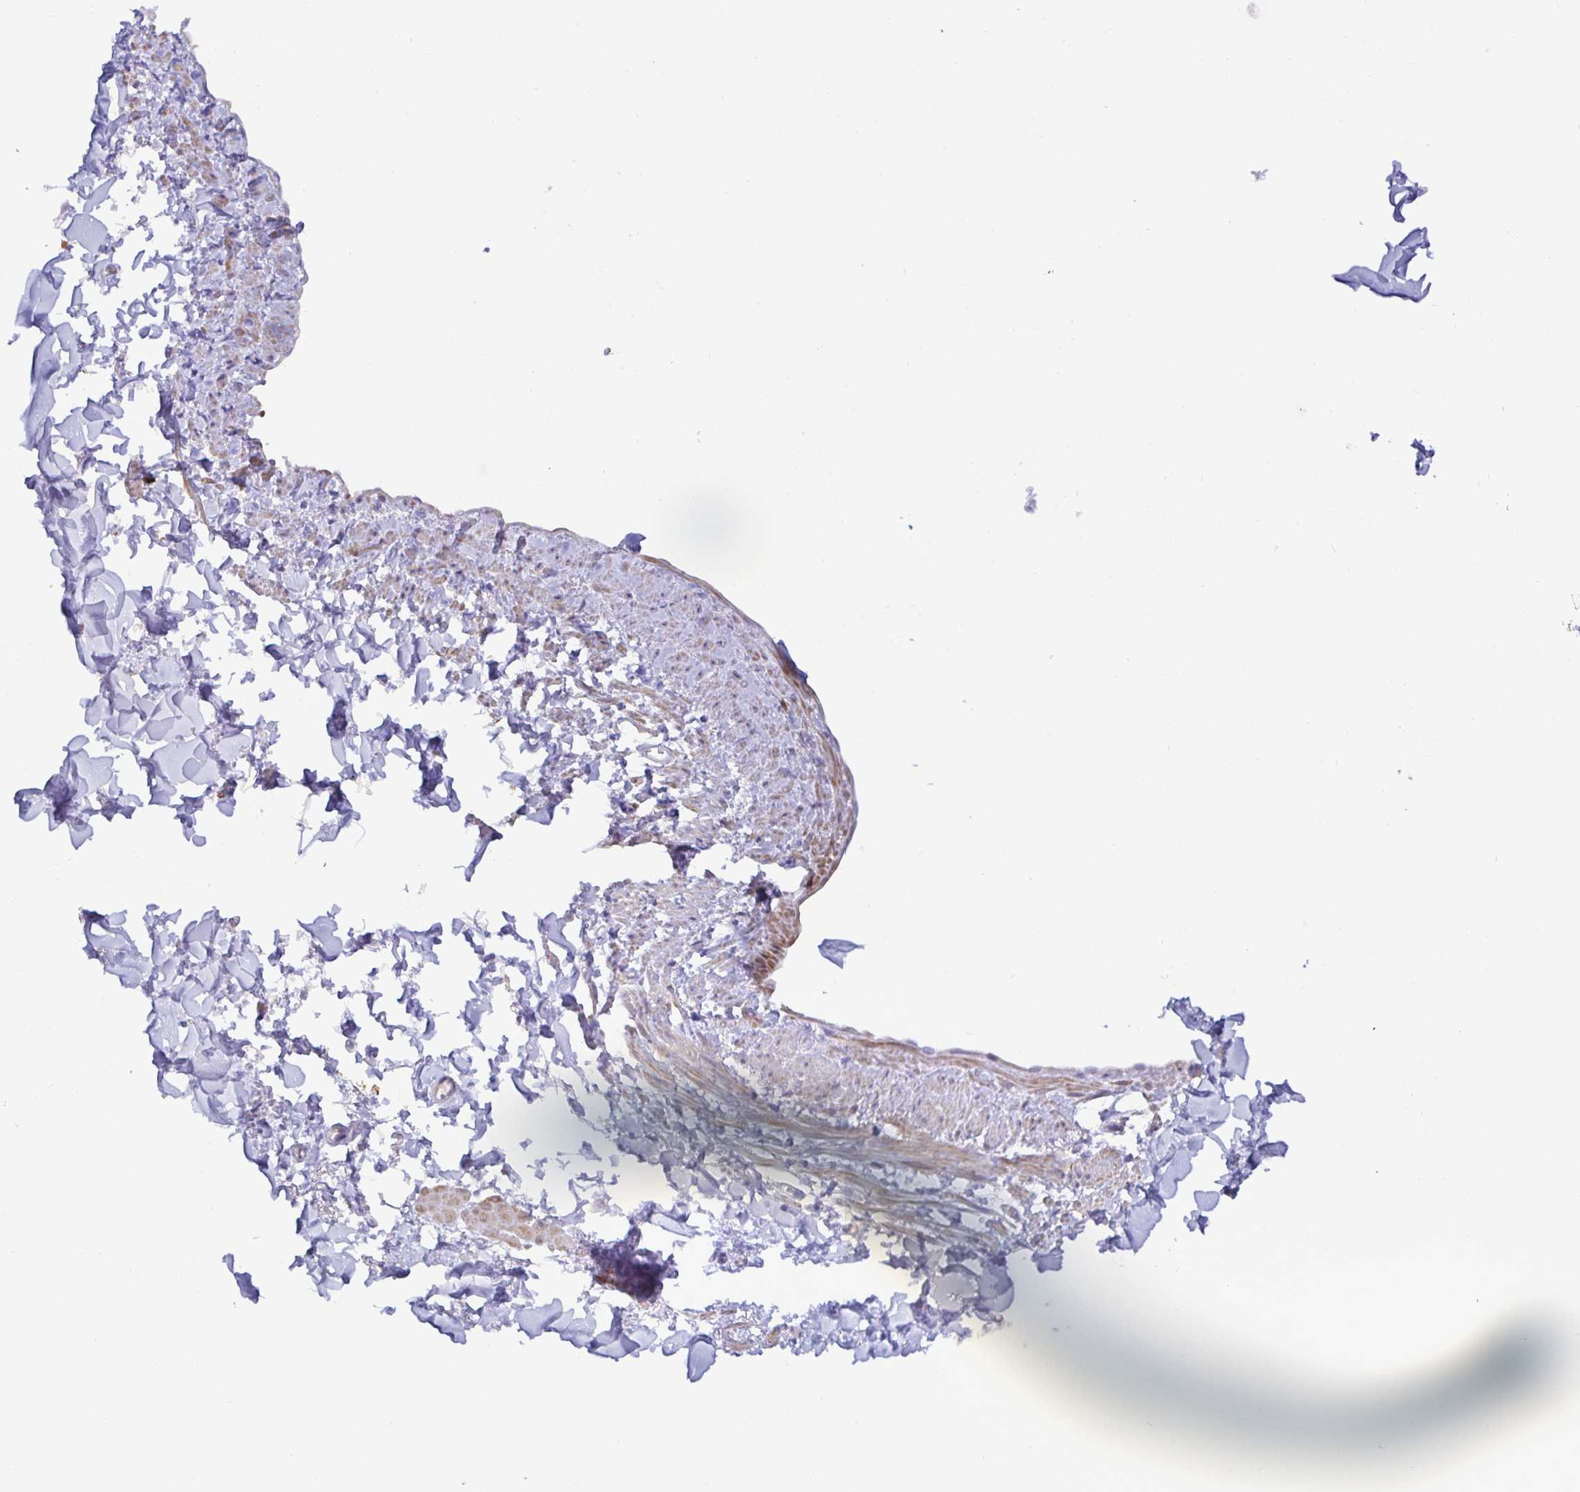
{"staining": {"intensity": "negative", "quantity": "none", "location": "none"}, "tissue": "adipose tissue", "cell_type": "Adipocytes", "image_type": "normal", "snomed": [{"axis": "morphology", "description": "Normal tissue, NOS"}, {"axis": "topography", "description": "Vulva"}, {"axis": "topography", "description": "Peripheral nerve tissue"}], "caption": "Immunohistochemistry (IHC) photomicrograph of normal adipose tissue stained for a protein (brown), which shows no positivity in adipocytes. The staining is performed using DAB (3,3'-diaminobenzidine) brown chromogen with nuclei counter-stained in using hematoxylin.", "gene": "SPAG4", "patient": {"sex": "female", "age": 66}}